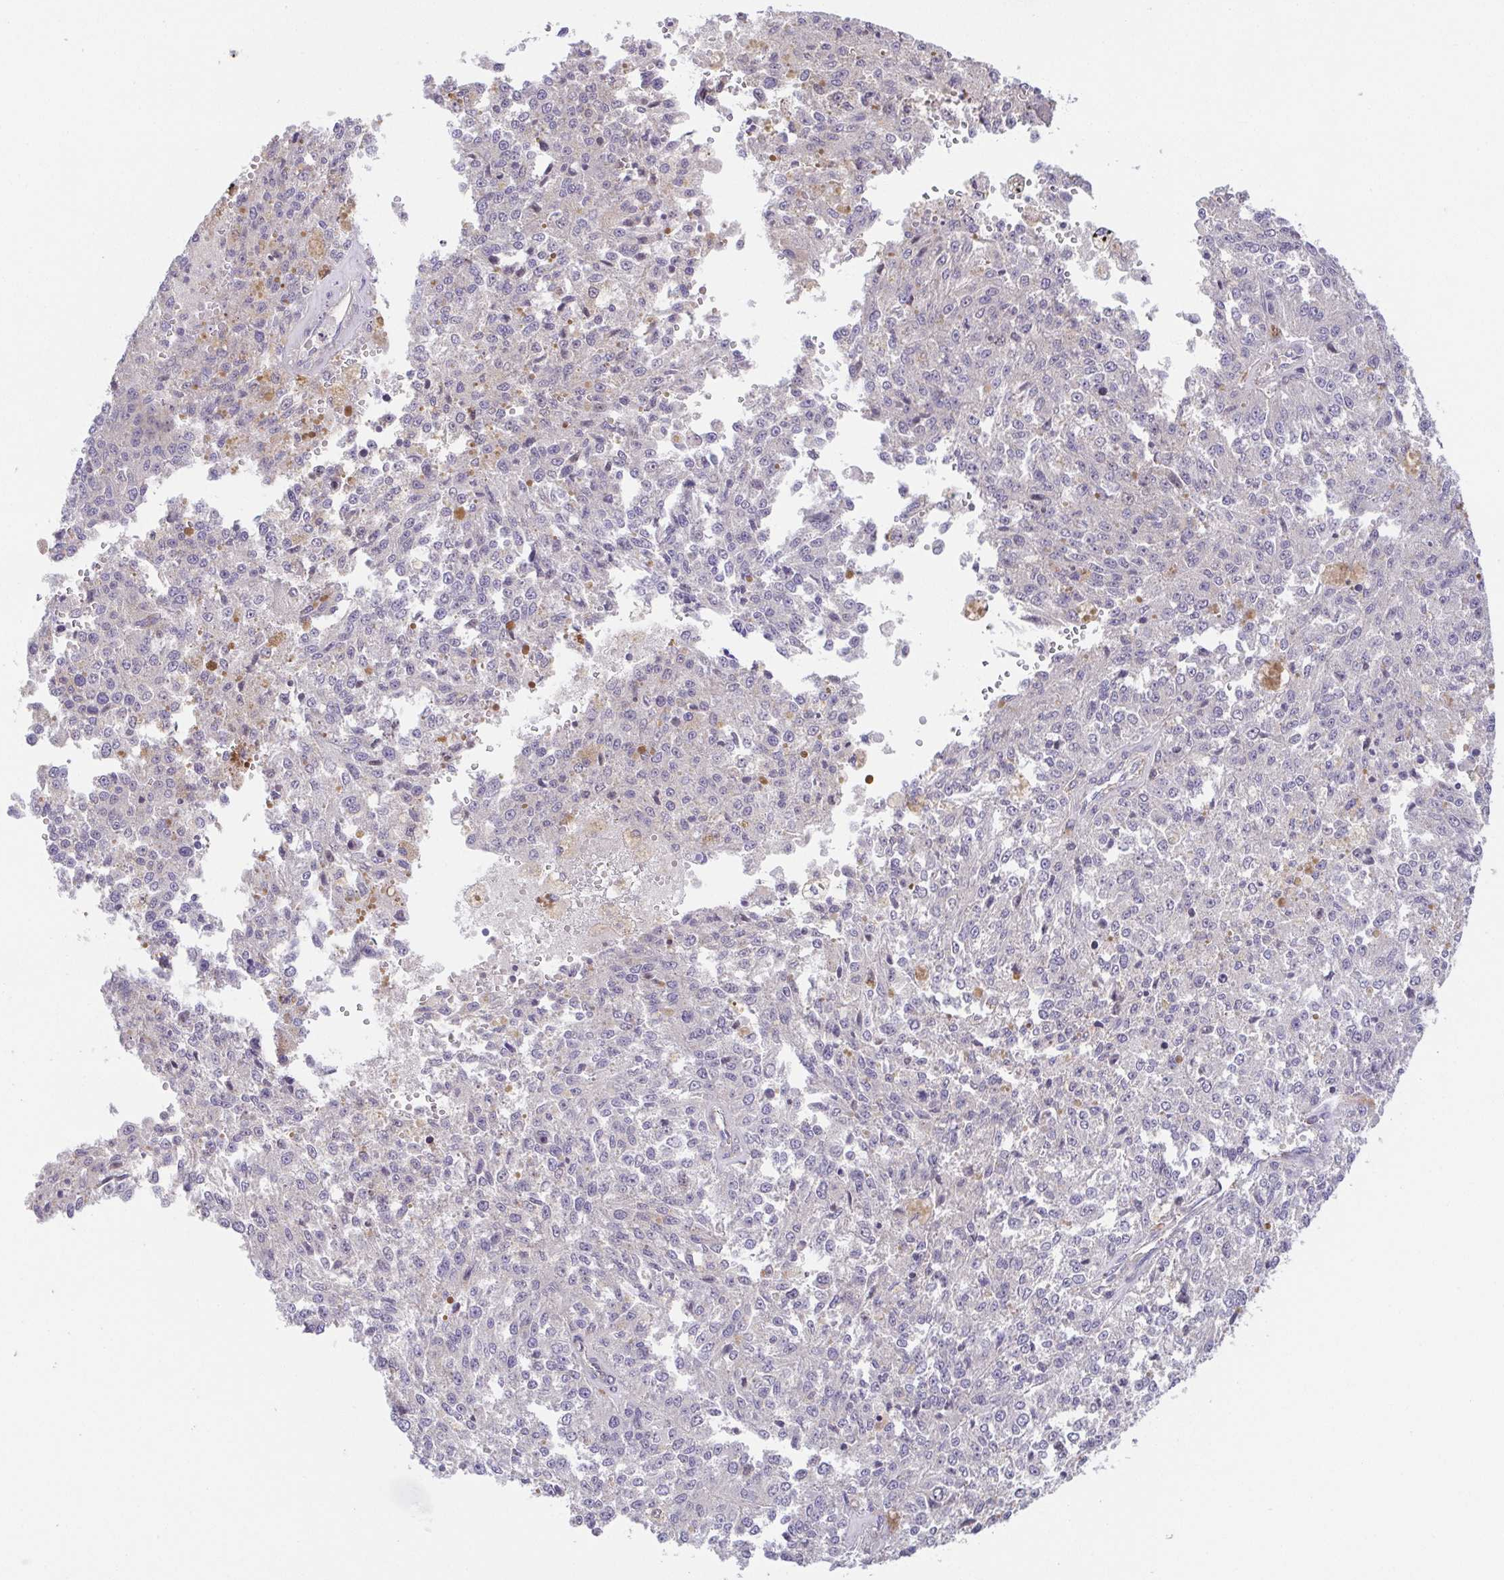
{"staining": {"intensity": "negative", "quantity": "none", "location": "none"}, "tissue": "melanoma", "cell_type": "Tumor cells", "image_type": "cancer", "snomed": [{"axis": "morphology", "description": "Malignant melanoma, Metastatic site"}, {"axis": "topography", "description": "Lymph node"}], "caption": "Tumor cells show no significant protein expression in malignant melanoma (metastatic site). Nuclei are stained in blue.", "gene": "PREPL", "patient": {"sex": "female", "age": 64}}